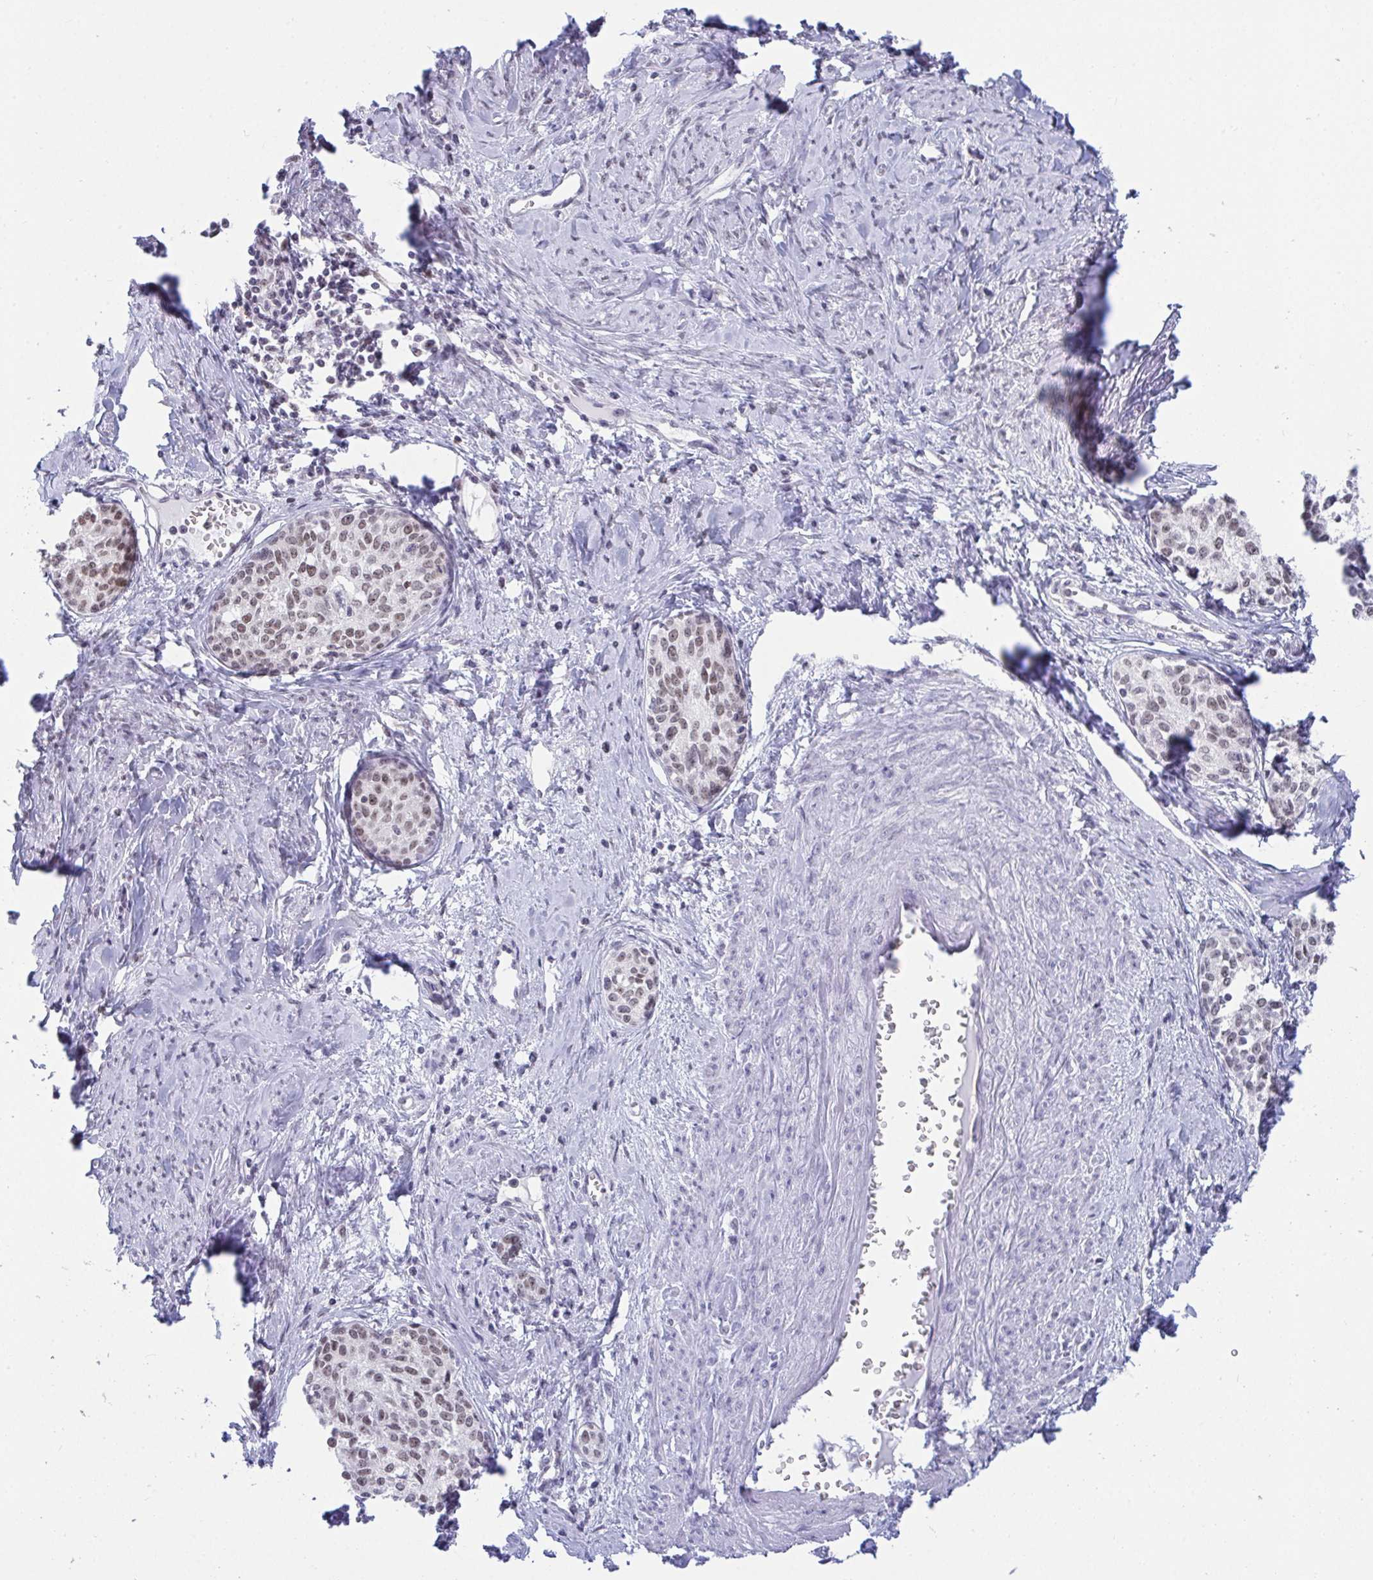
{"staining": {"intensity": "weak", "quantity": "25%-75%", "location": "nuclear"}, "tissue": "cervical cancer", "cell_type": "Tumor cells", "image_type": "cancer", "snomed": [{"axis": "morphology", "description": "Squamous cell carcinoma, NOS"}, {"axis": "morphology", "description": "Adenocarcinoma, NOS"}, {"axis": "topography", "description": "Cervix"}], "caption": "Cervical squamous cell carcinoma was stained to show a protein in brown. There is low levels of weak nuclear expression in about 25%-75% of tumor cells.", "gene": "SUPT16H", "patient": {"sex": "female", "age": 52}}